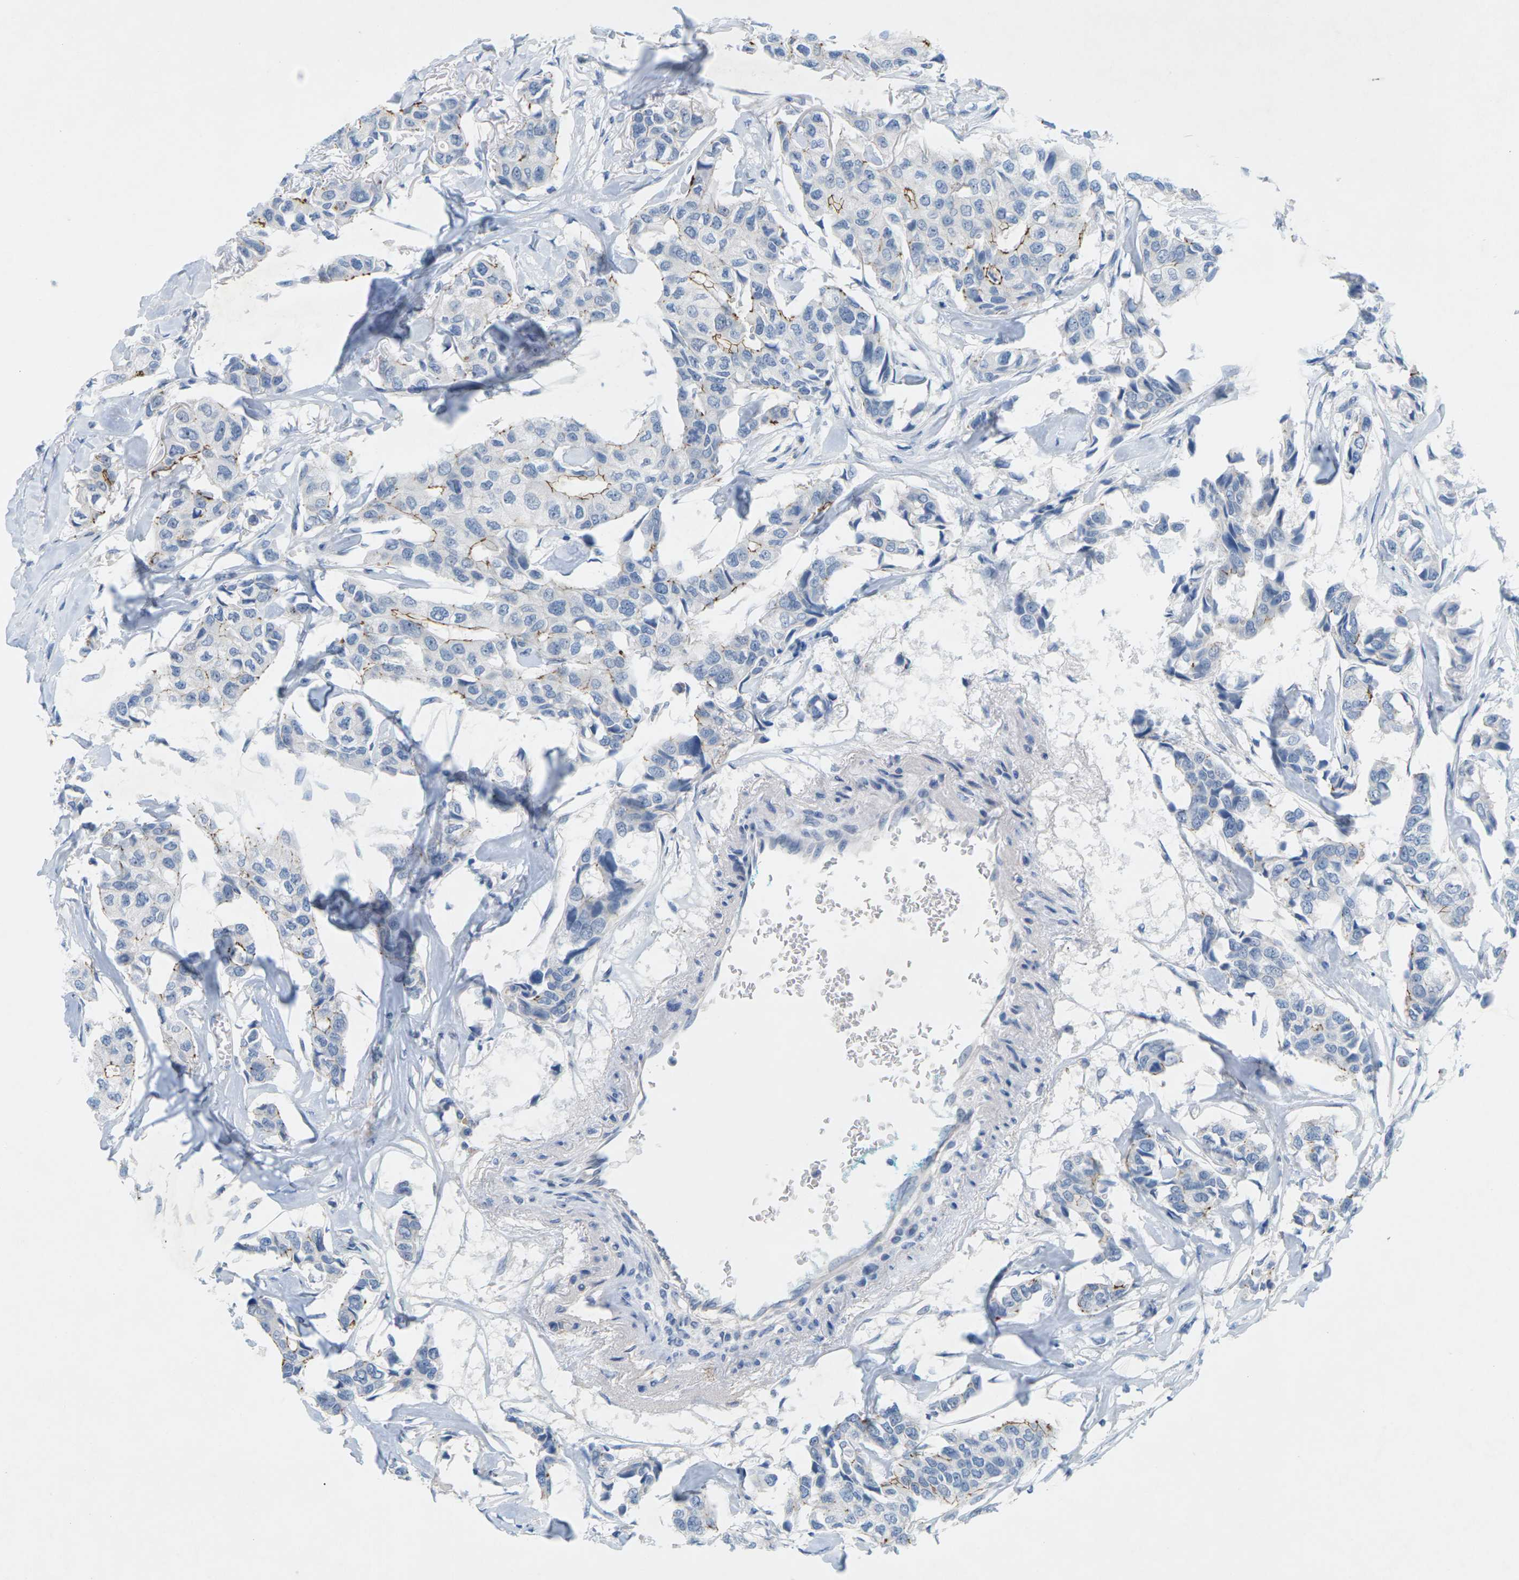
{"staining": {"intensity": "negative", "quantity": "none", "location": "none"}, "tissue": "breast cancer", "cell_type": "Tumor cells", "image_type": "cancer", "snomed": [{"axis": "morphology", "description": "Duct carcinoma"}, {"axis": "topography", "description": "Breast"}], "caption": "Immunohistochemistry (IHC) micrograph of human infiltrating ductal carcinoma (breast) stained for a protein (brown), which reveals no expression in tumor cells. (DAB (3,3'-diaminobenzidine) immunohistochemistry with hematoxylin counter stain).", "gene": "CLDN3", "patient": {"sex": "female", "age": 80}}